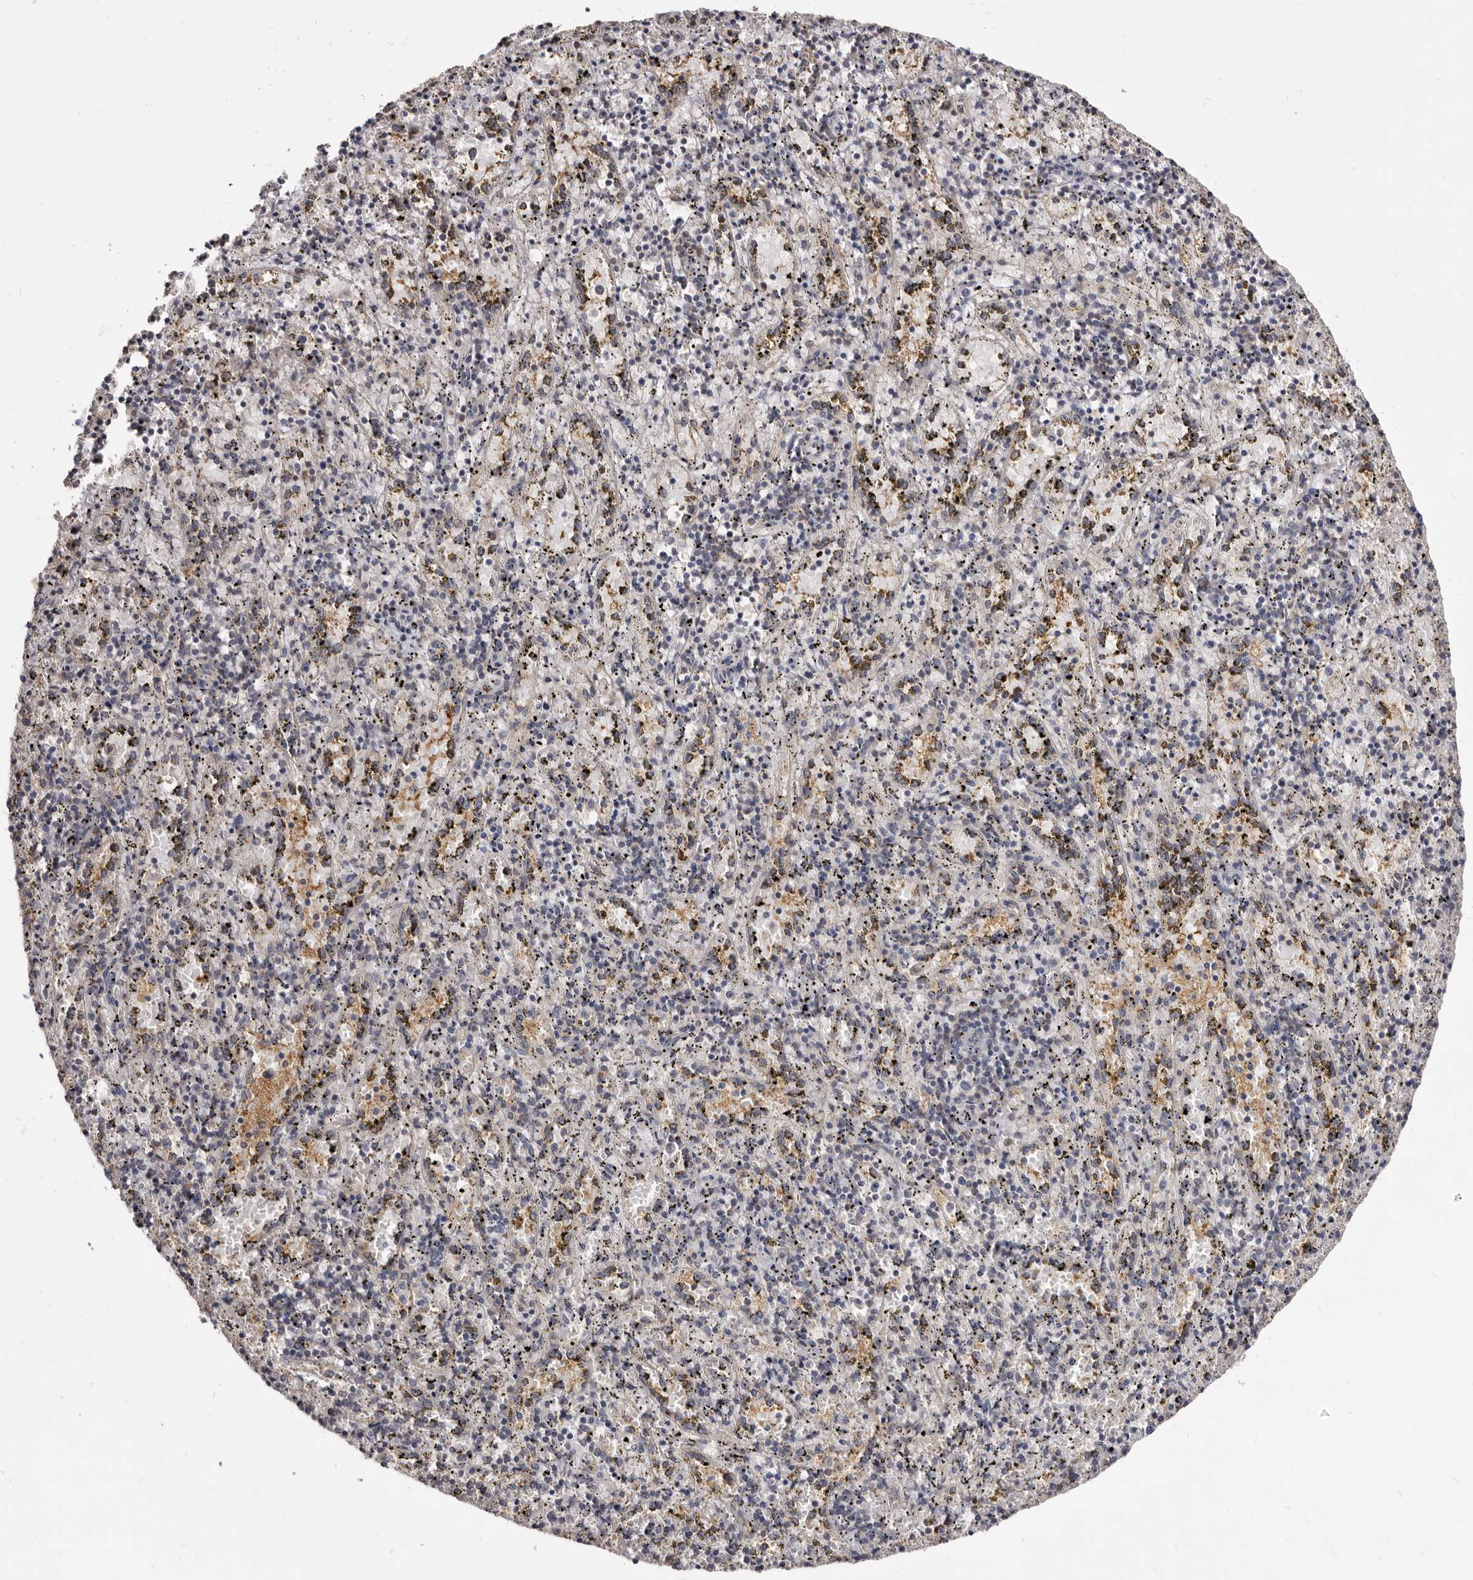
{"staining": {"intensity": "weak", "quantity": "25%-75%", "location": "cytoplasmic/membranous"}, "tissue": "spleen", "cell_type": "Cells in red pulp", "image_type": "normal", "snomed": [{"axis": "morphology", "description": "Normal tissue, NOS"}, {"axis": "topography", "description": "Spleen"}], "caption": "Immunohistochemical staining of unremarkable human spleen exhibits low levels of weak cytoplasmic/membranous expression in about 25%-75% of cells in red pulp.", "gene": "ADAMTS20", "patient": {"sex": "male", "age": 11}}